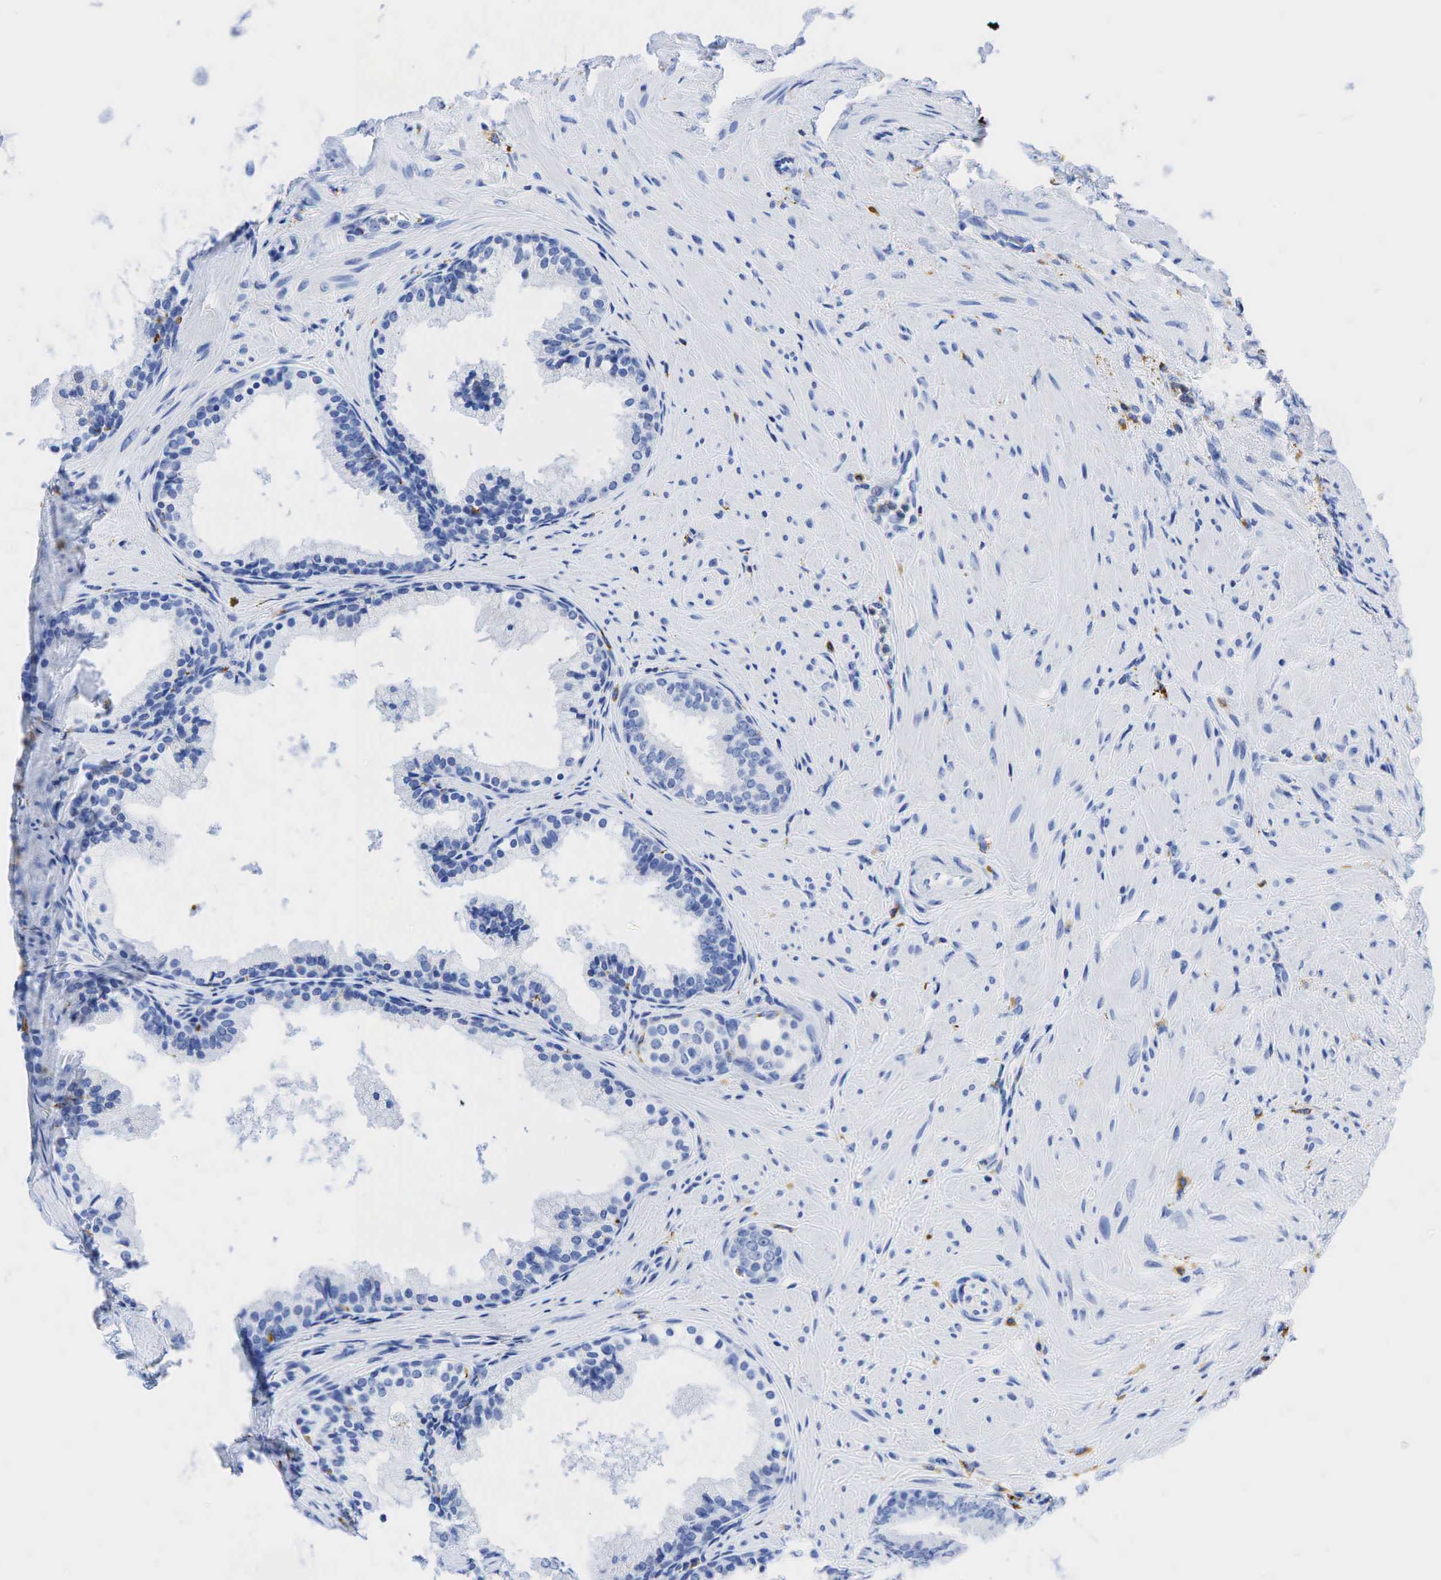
{"staining": {"intensity": "negative", "quantity": "none", "location": "none"}, "tissue": "prostate", "cell_type": "Glandular cells", "image_type": "normal", "snomed": [{"axis": "morphology", "description": "Normal tissue, NOS"}, {"axis": "topography", "description": "Prostate"}], "caption": "This is a image of immunohistochemistry staining of normal prostate, which shows no expression in glandular cells. (DAB immunohistochemistry, high magnification).", "gene": "CD68", "patient": {"sex": "male", "age": 65}}